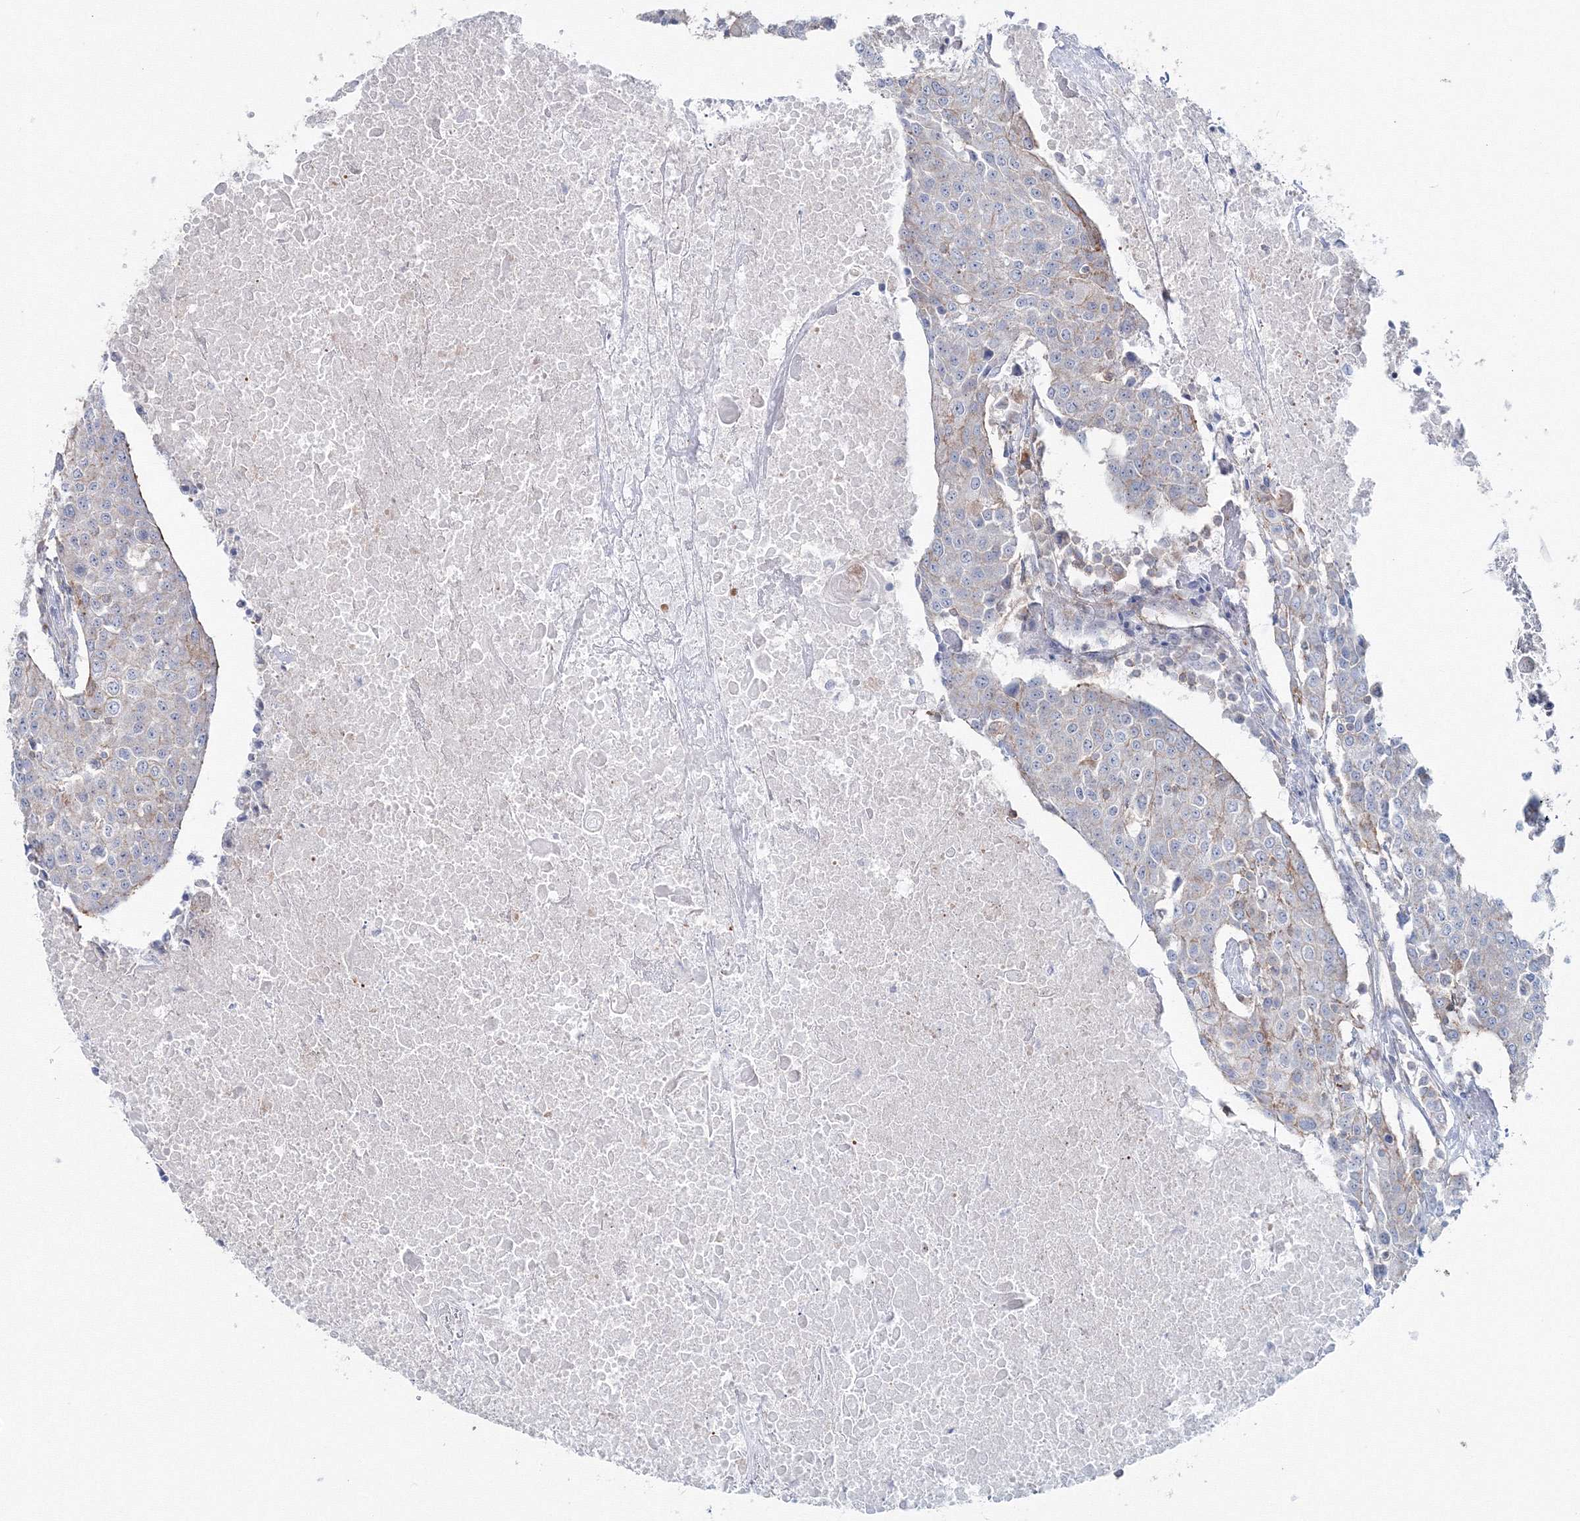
{"staining": {"intensity": "negative", "quantity": "none", "location": "none"}, "tissue": "urothelial cancer", "cell_type": "Tumor cells", "image_type": "cancer", "snomed": [{"axis": "morphology", "description": "Urothelial carcinoma, High grade"}, {"axis": "topography", "description": "Urinary bladder"}], "caption": "The immunohistochemistry micrograph has no significant staining in tumor cells of high-grade urothelial carcinoma tissue.", "gene": "GGA2", "patient": {"sex": "female", "age": 85}}